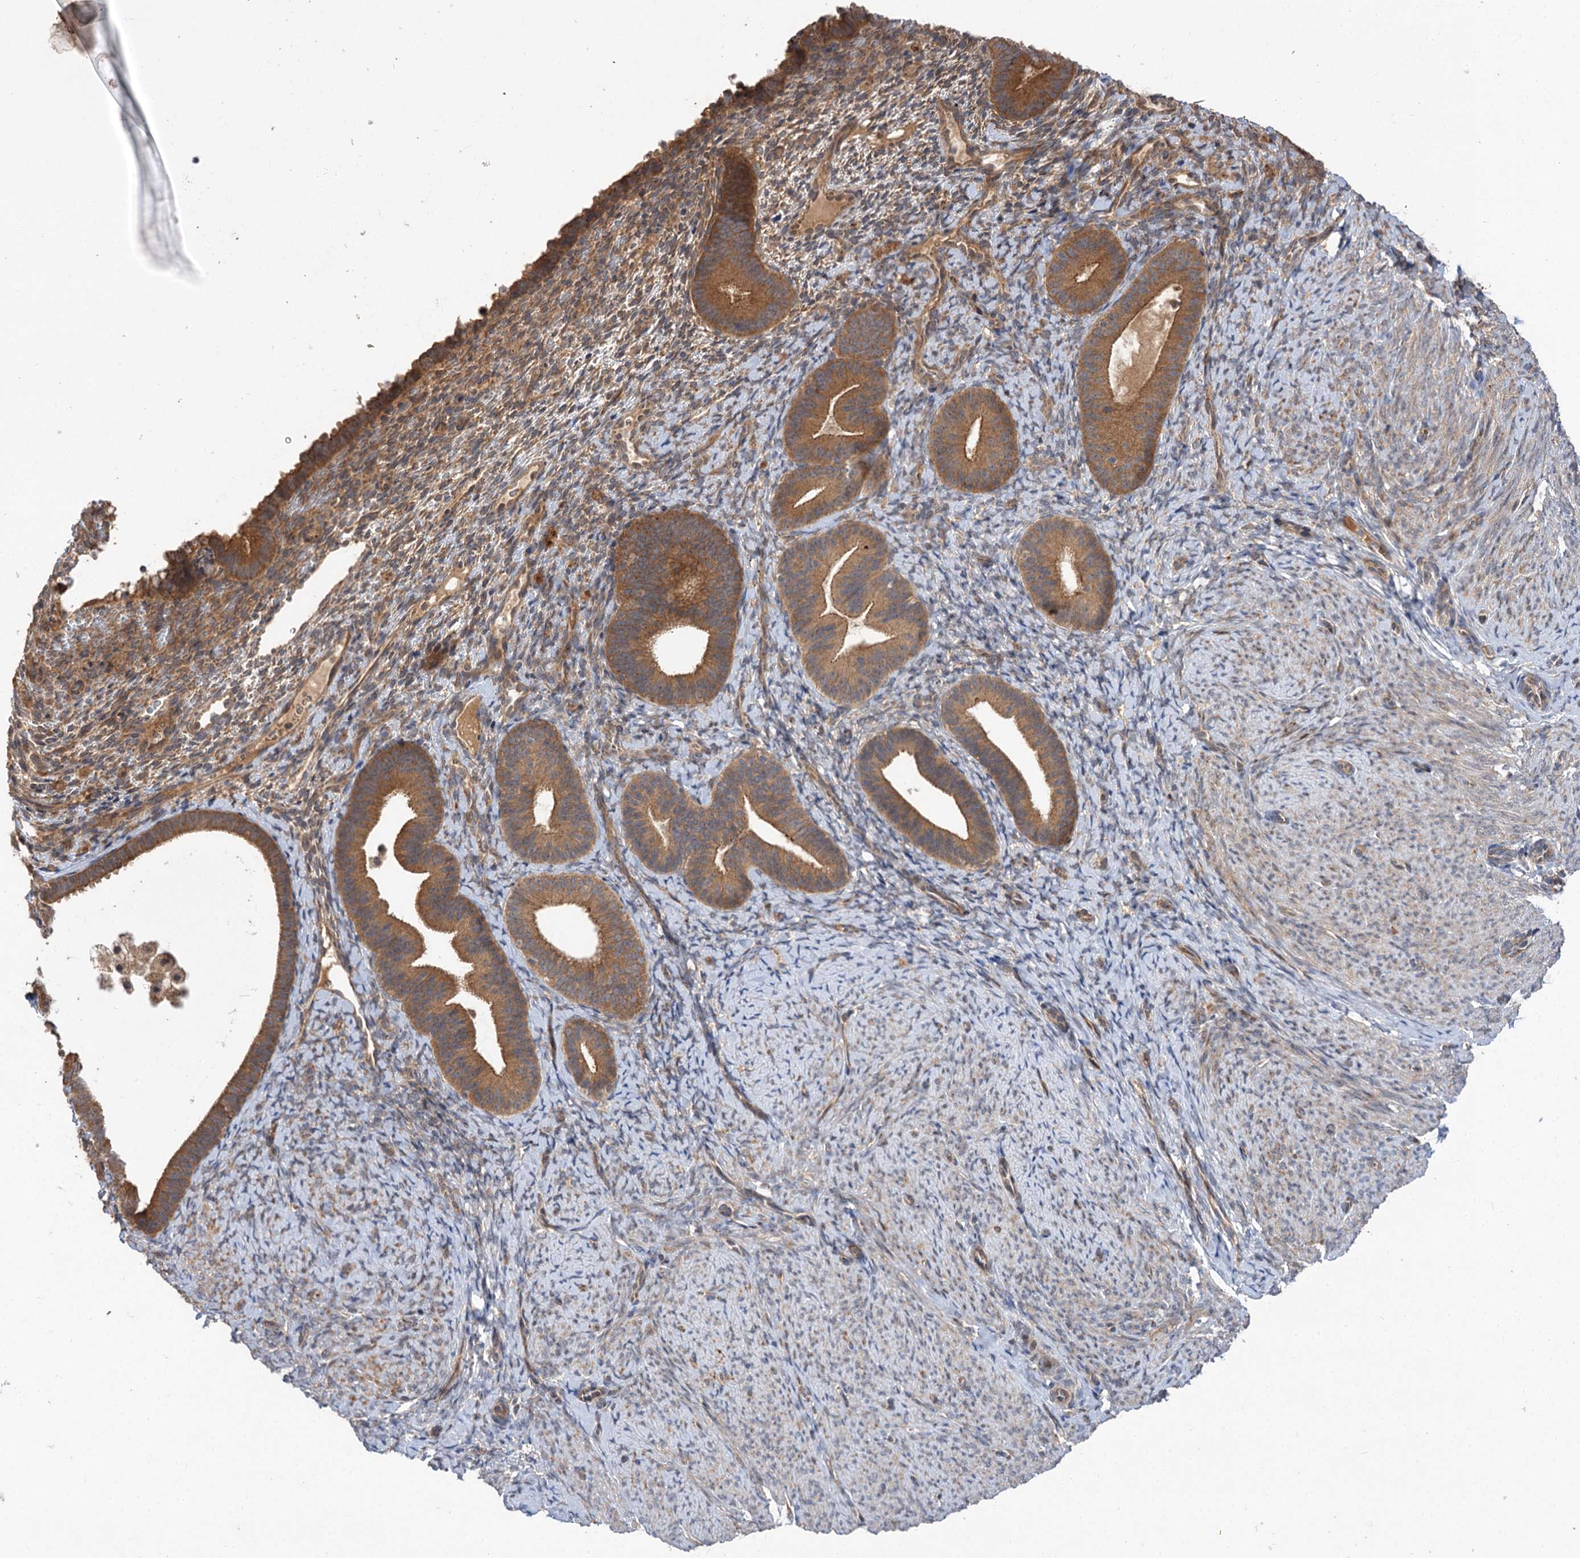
{"staining": {"intensity": "negative", "quantity": "none", "location": "none"}, "tissue": "endometrium", "cell_type": "Cells in endometrial stroma", "image_type": "normal", "snomed": [{"axis": "morphology", "description": "Normal tissue, NOS"}, {"axis": "topography", "description": "Endometrium"}], "caption": "Human endometrium stained for a protein using immunohistochemistry (IHC) displays no positivity in cells in endometrial stroma.", "gene": "FBXW8", "patient": {"sex": "female", "age": 65}}